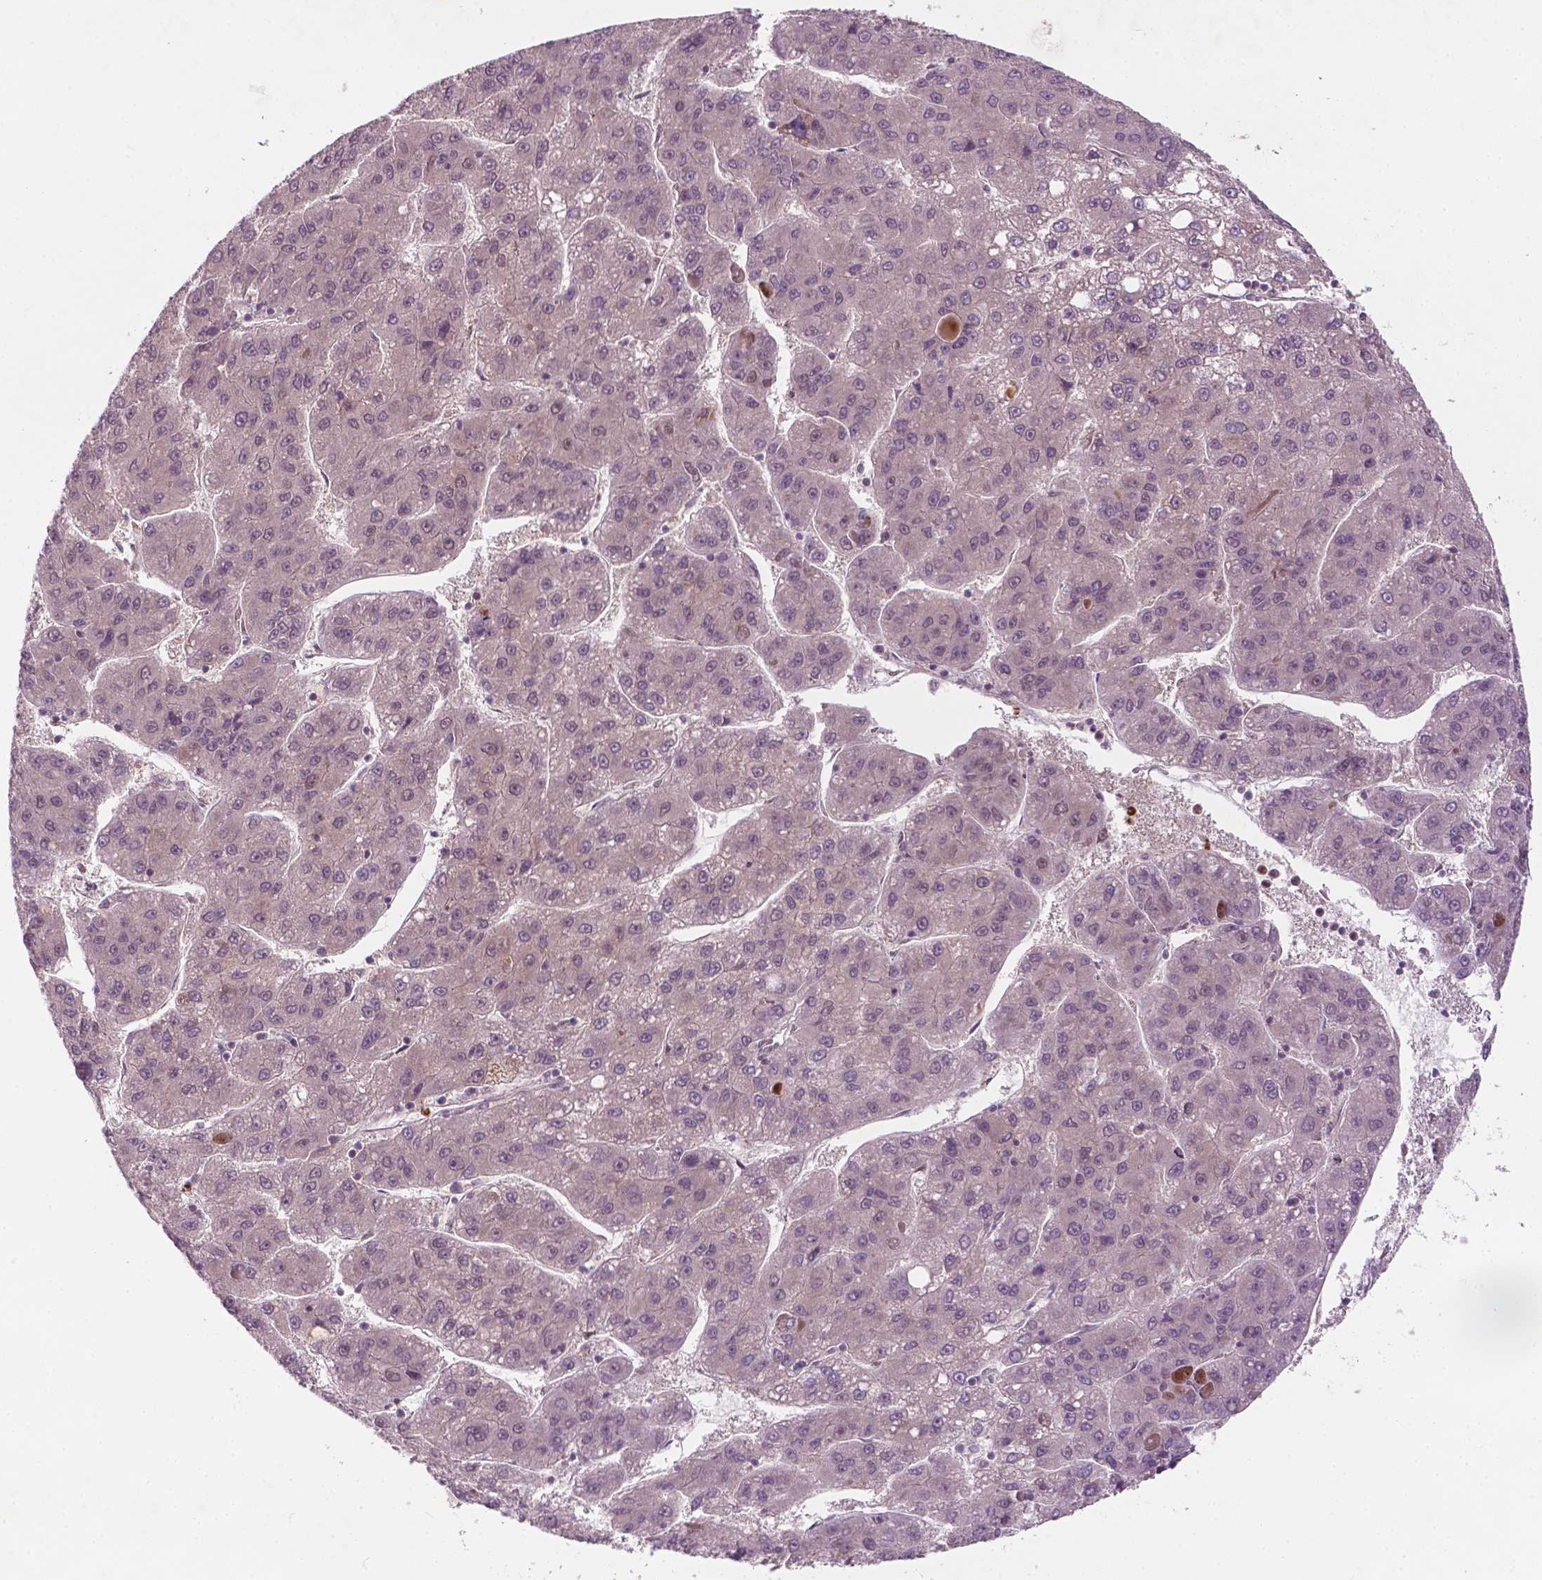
{"staining": {"intensity": "negative", "quantity": "none", "location": "none"}, "tissue": "liver cancer", "cell_type": "Tumor cells", "image_type": "cancer", "snomed": [{"axis": "morphology", "description": "Carcinoma, Hepatocellular, NOS"}, {"axis": "topography", "description": "Liver"}], "caption": "The photomicrograph shows no significant expression in tumor cells of liver cancer. (Stains: DAB (3,3'-diaminobenzidine) immunohistochemistry (IHC) with hematoxylin counter stain, Microscopy: brightfield microscopy at high magnification).", "gene": "NFAT5", "patient": {"sex": "female", "age": 82}}